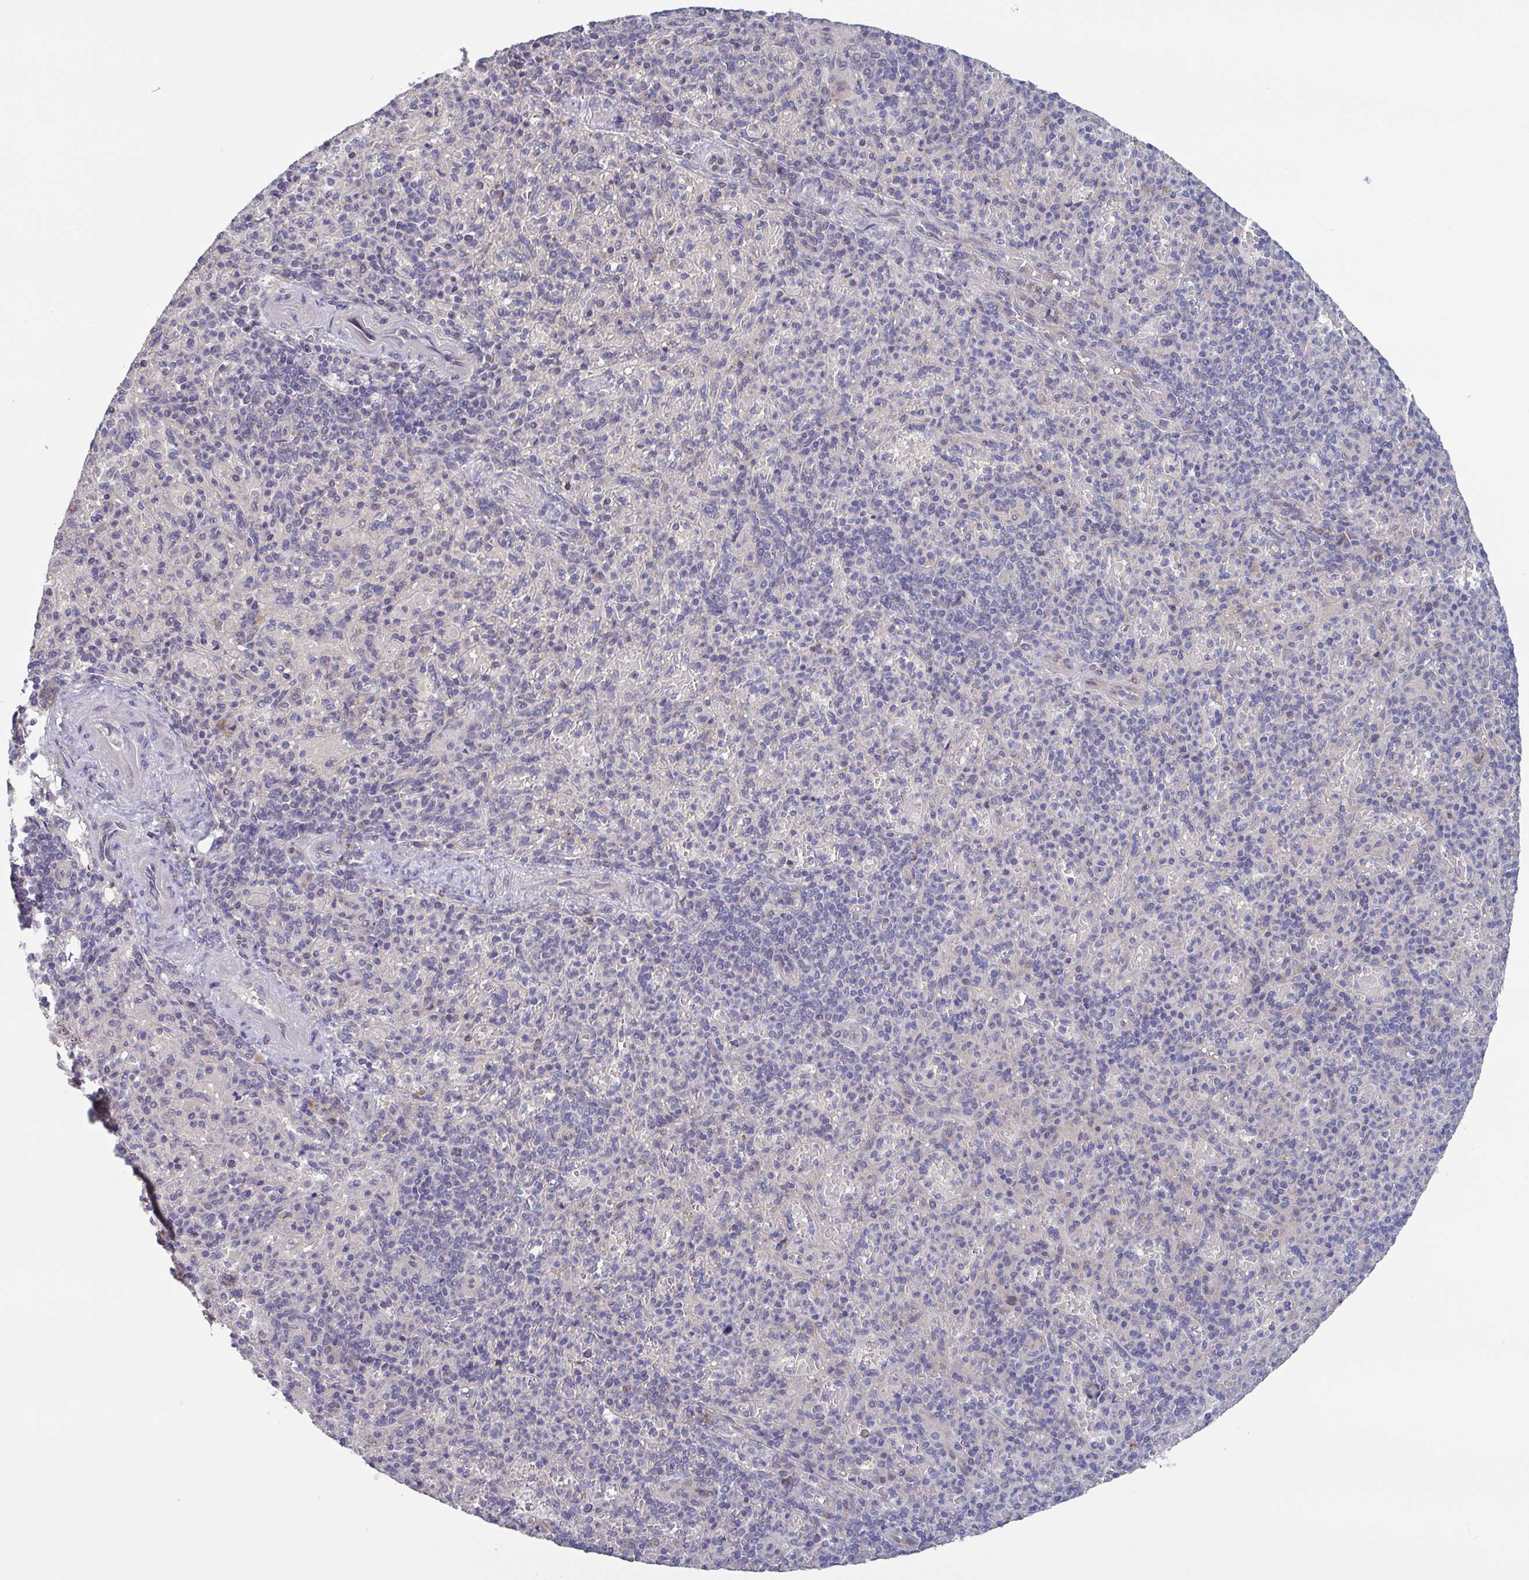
{"staining": {"intensity": "negative", "quantity": "none", "location": "none"}, "tissue": "spleen", "cell_type": "Cells in red pulp", "image_type": "normal", "snomed": [{"axis": "morphology", "description": "Normal tissue, NOS"}, {"axis": "topography", "description": "Spleen"}], "caption": "This is a photomicrograph of immunohistochemistry (IHC) staining of benign spleen, which shows no staining in cells in red pulp.", "gene": "GLDC", "patient": {"sex": "female", "age": 74}}